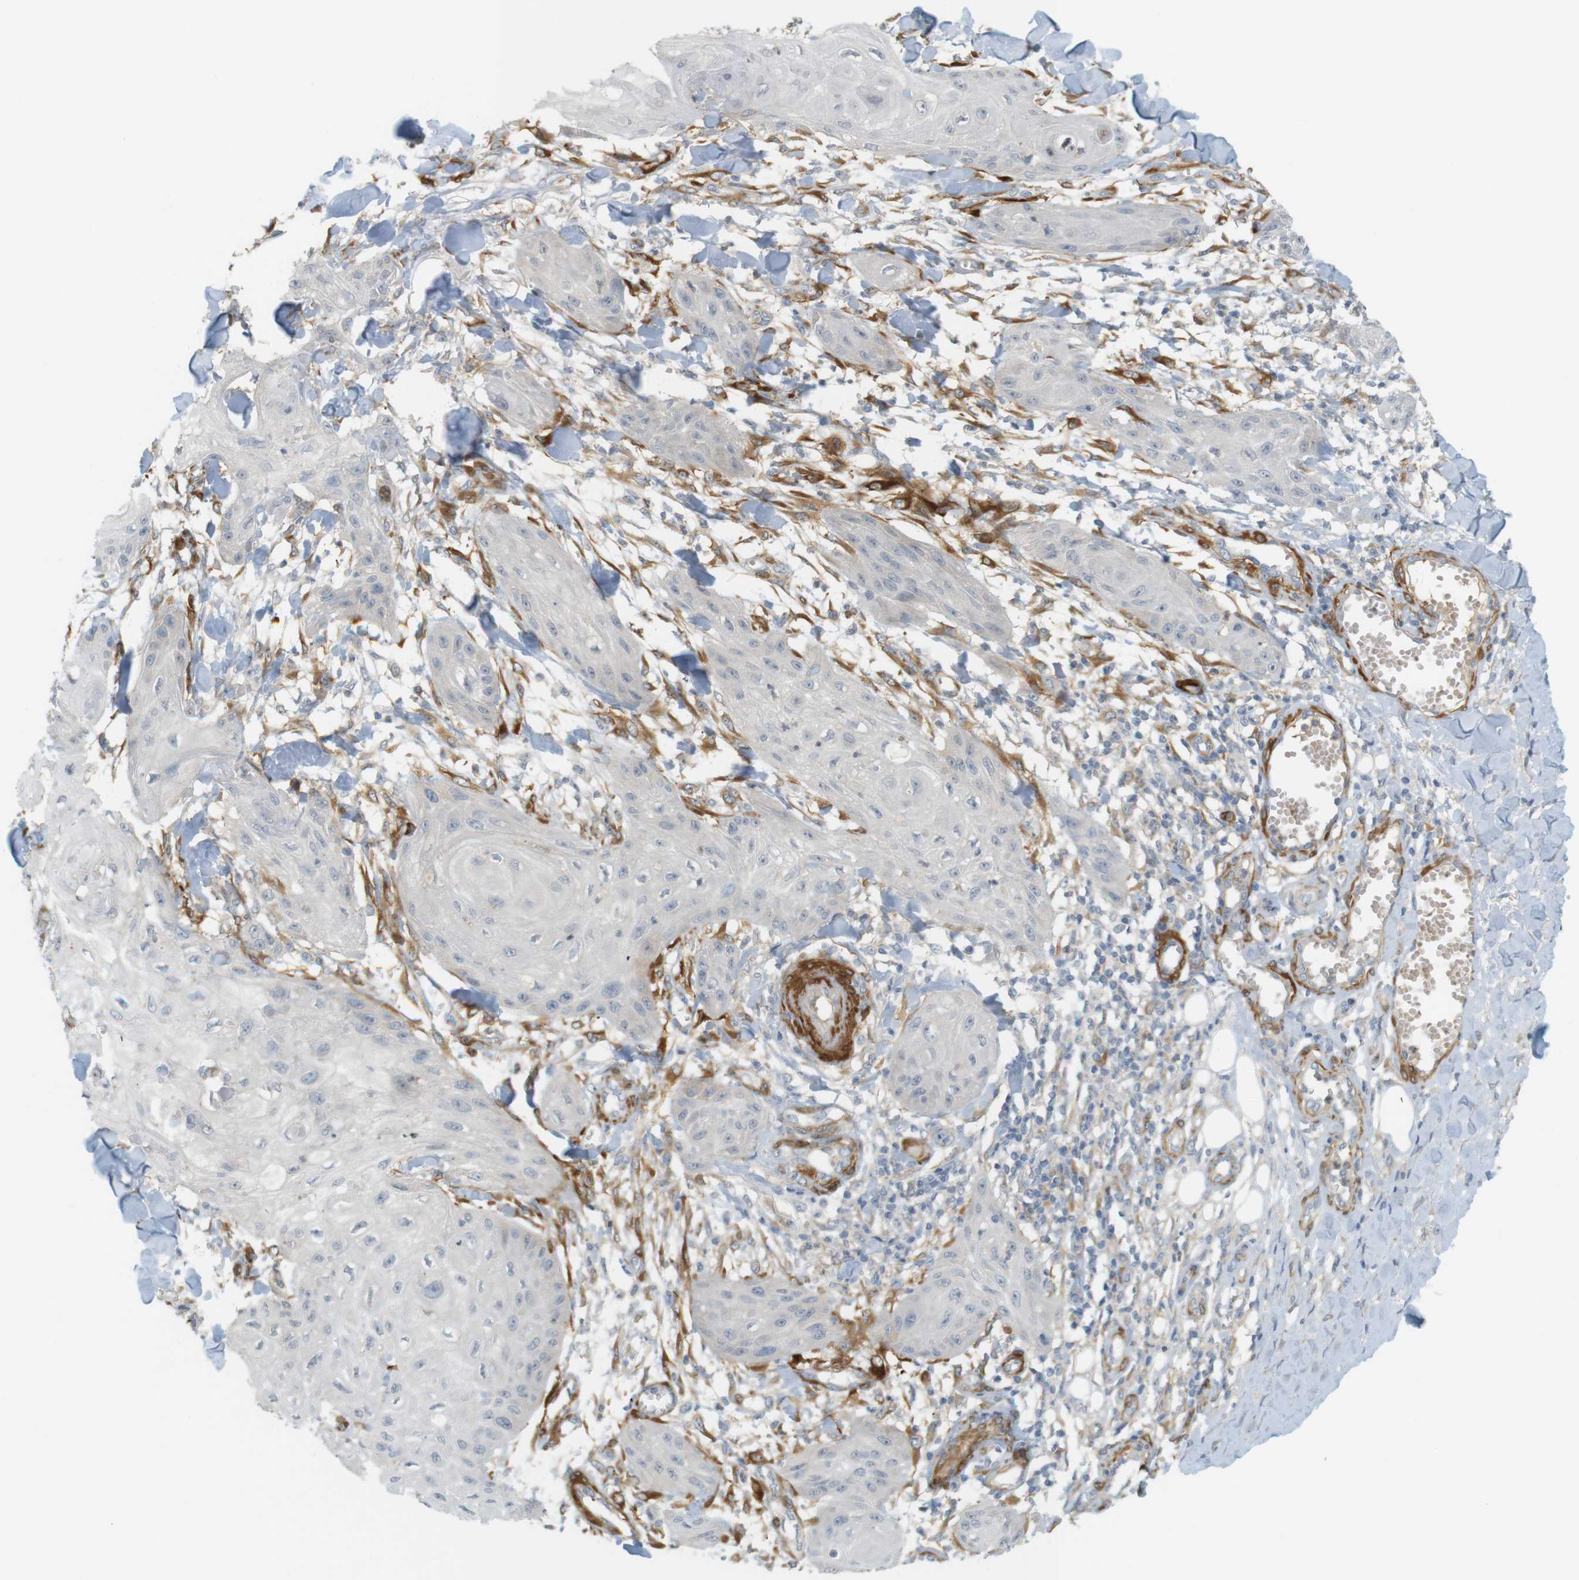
{"staining": {"intensity": "negative", "quantity": "none", "location": "none"}, "tissue": "skin cancer", "cell_type": "Tumor cells", "image_type": "cancer", "snomed": [{"axis": "morphology", "description": "Squamous cell carcinoma, NOS"}, {"axis": "topography", "description": "Skin"}], "caption": "The immunohistochemistry photomicrograph has no significant positivity in tumor cells of skin cancer (squamous cell carcinoma) tissue. (Brightfield microscopy of DAB immunohistochemistry (IHC) at high magnification).", "gene": "PDE3A", "patient": {"sex": "male", "age": 74}}